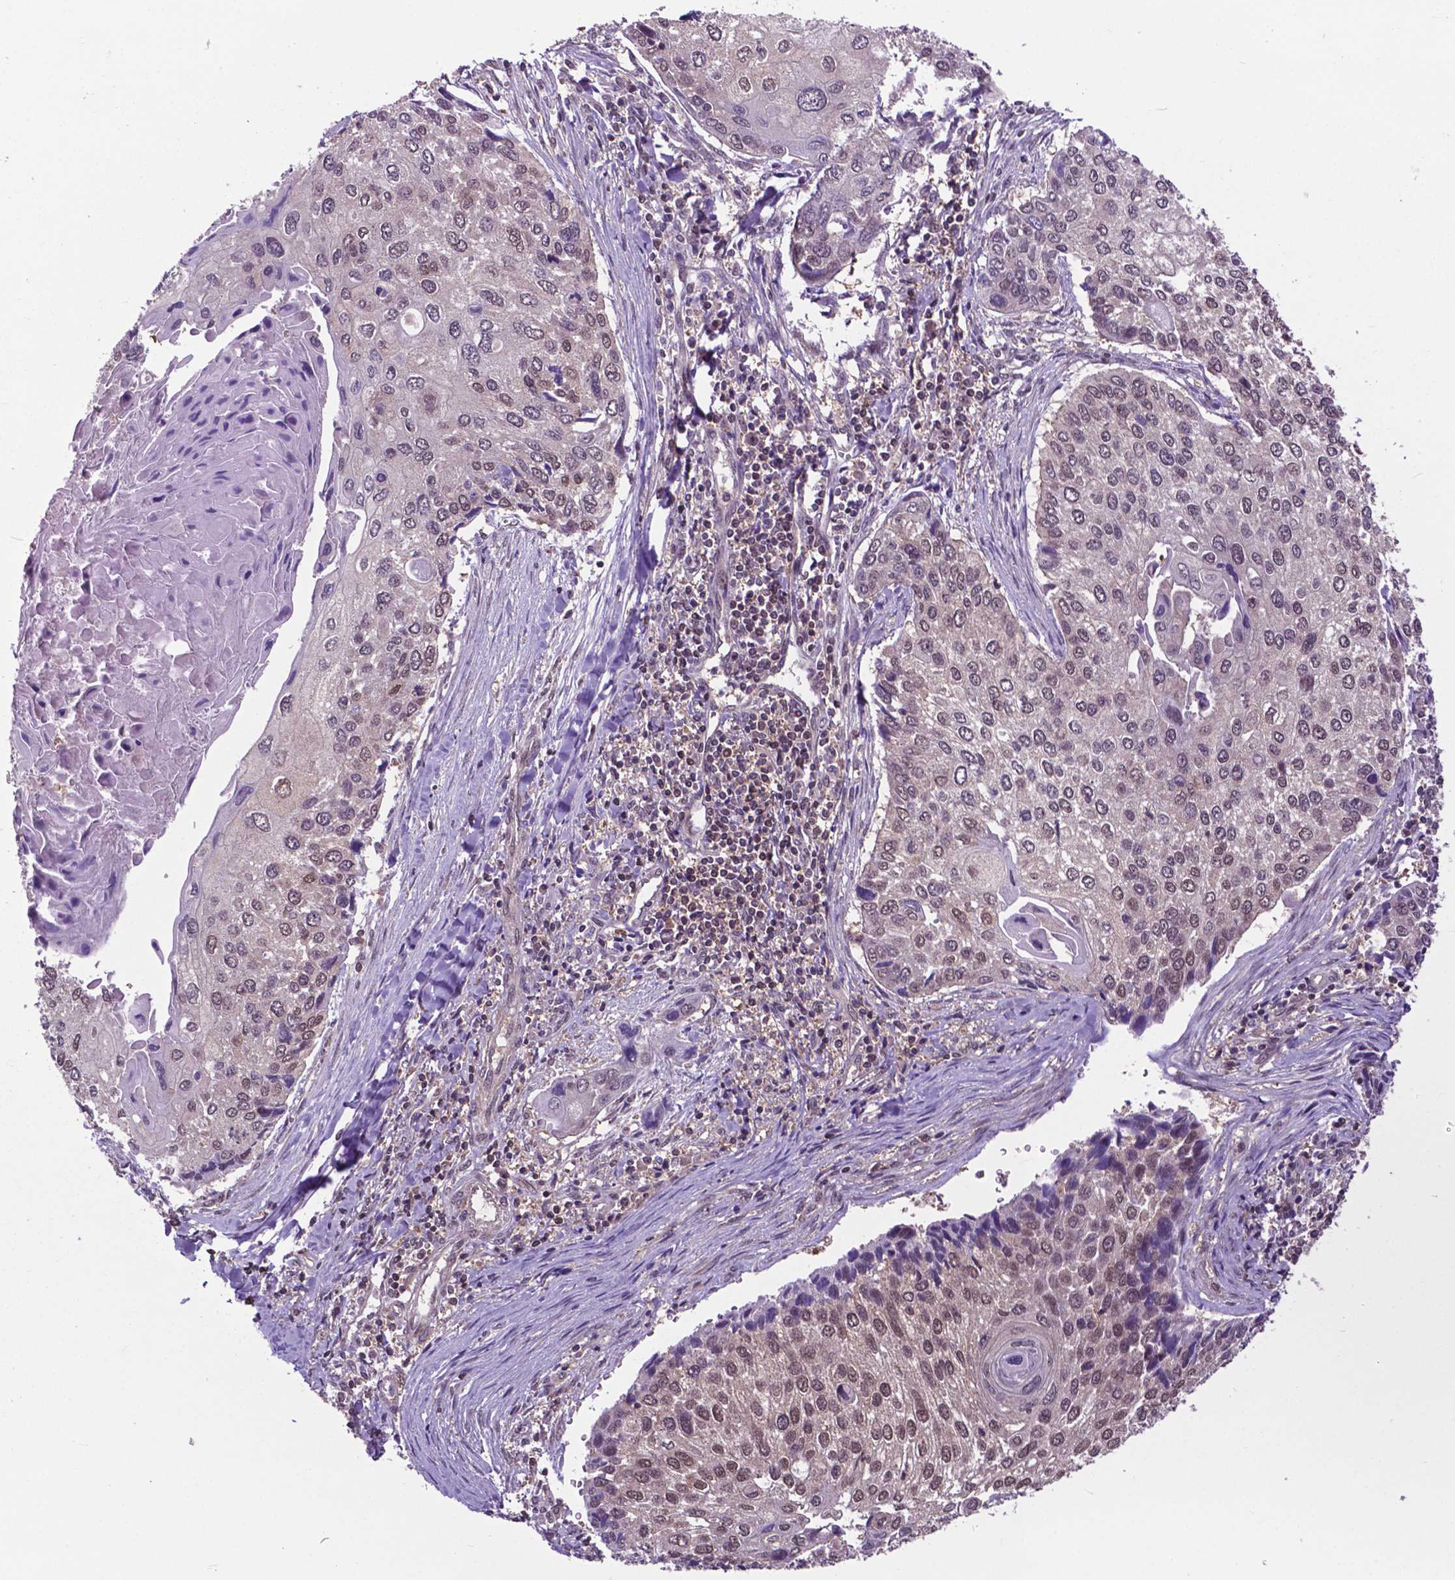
{"staining": {"intensity": "weak", "quantity": "25%-75%", "location": "nuclear"}, "tissue": "lung cancer", "cell_type": "Tumor cells", "image_type": "cancer", "snomed": [{"axis": "morphology", "description": "Squamous cell carcinoma, NOS"}, {"axis": "morphology", "description": "Squamous cell carcinoma, metastatic, NOS"}, {"axis": "topography", "description": "Lung"}], "caption": "Lung cancer (squamous cell carcinoma) stained with a protein marker shows weak staining in tumor cells.", "gene": "OTUB1", "patient": {"sex": "male", "age": 63}}